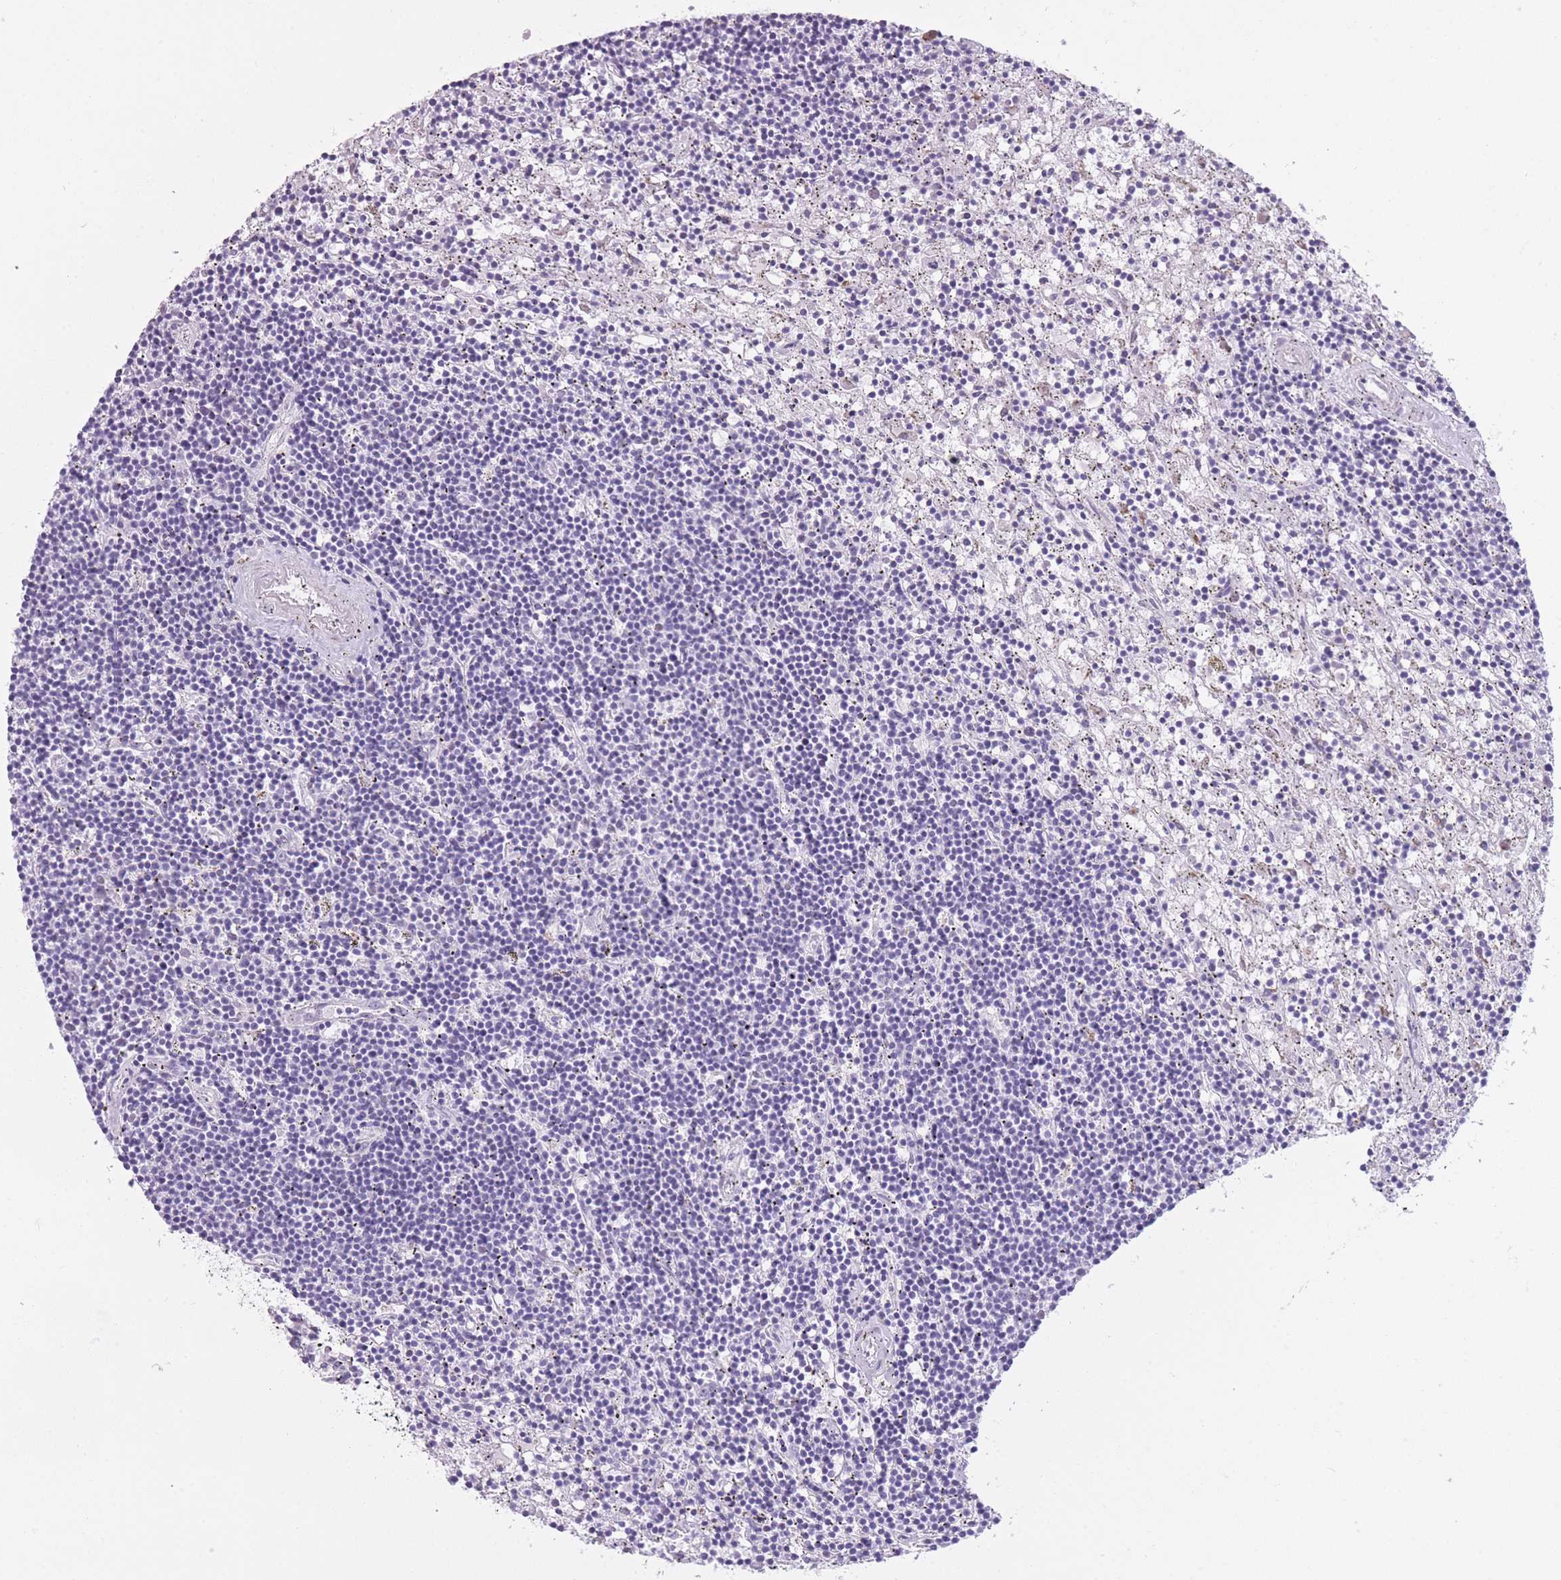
{"staining": {"intensity": "negative", "quantity": "none", "location": "none"}, "tissue": "lymphoma", "cell_type": "Tumor cells", "image_type": "cancer", "snomed": [{"axis": "morphology", "description": "Malignant lymphoma, non-Hodgkin's type, Low grade"}, {"axis": "topography", "description": "Spleen"}], "caption": "IHC of malignant lymphoma, non-Hodgkin's type (low-grade) shows no expression in tumor cells. (DAB immunohistochemistry (IHC), high magnification).", "gene": "GOLGA6D", "patient": {"sex": "male", "age": 76}}